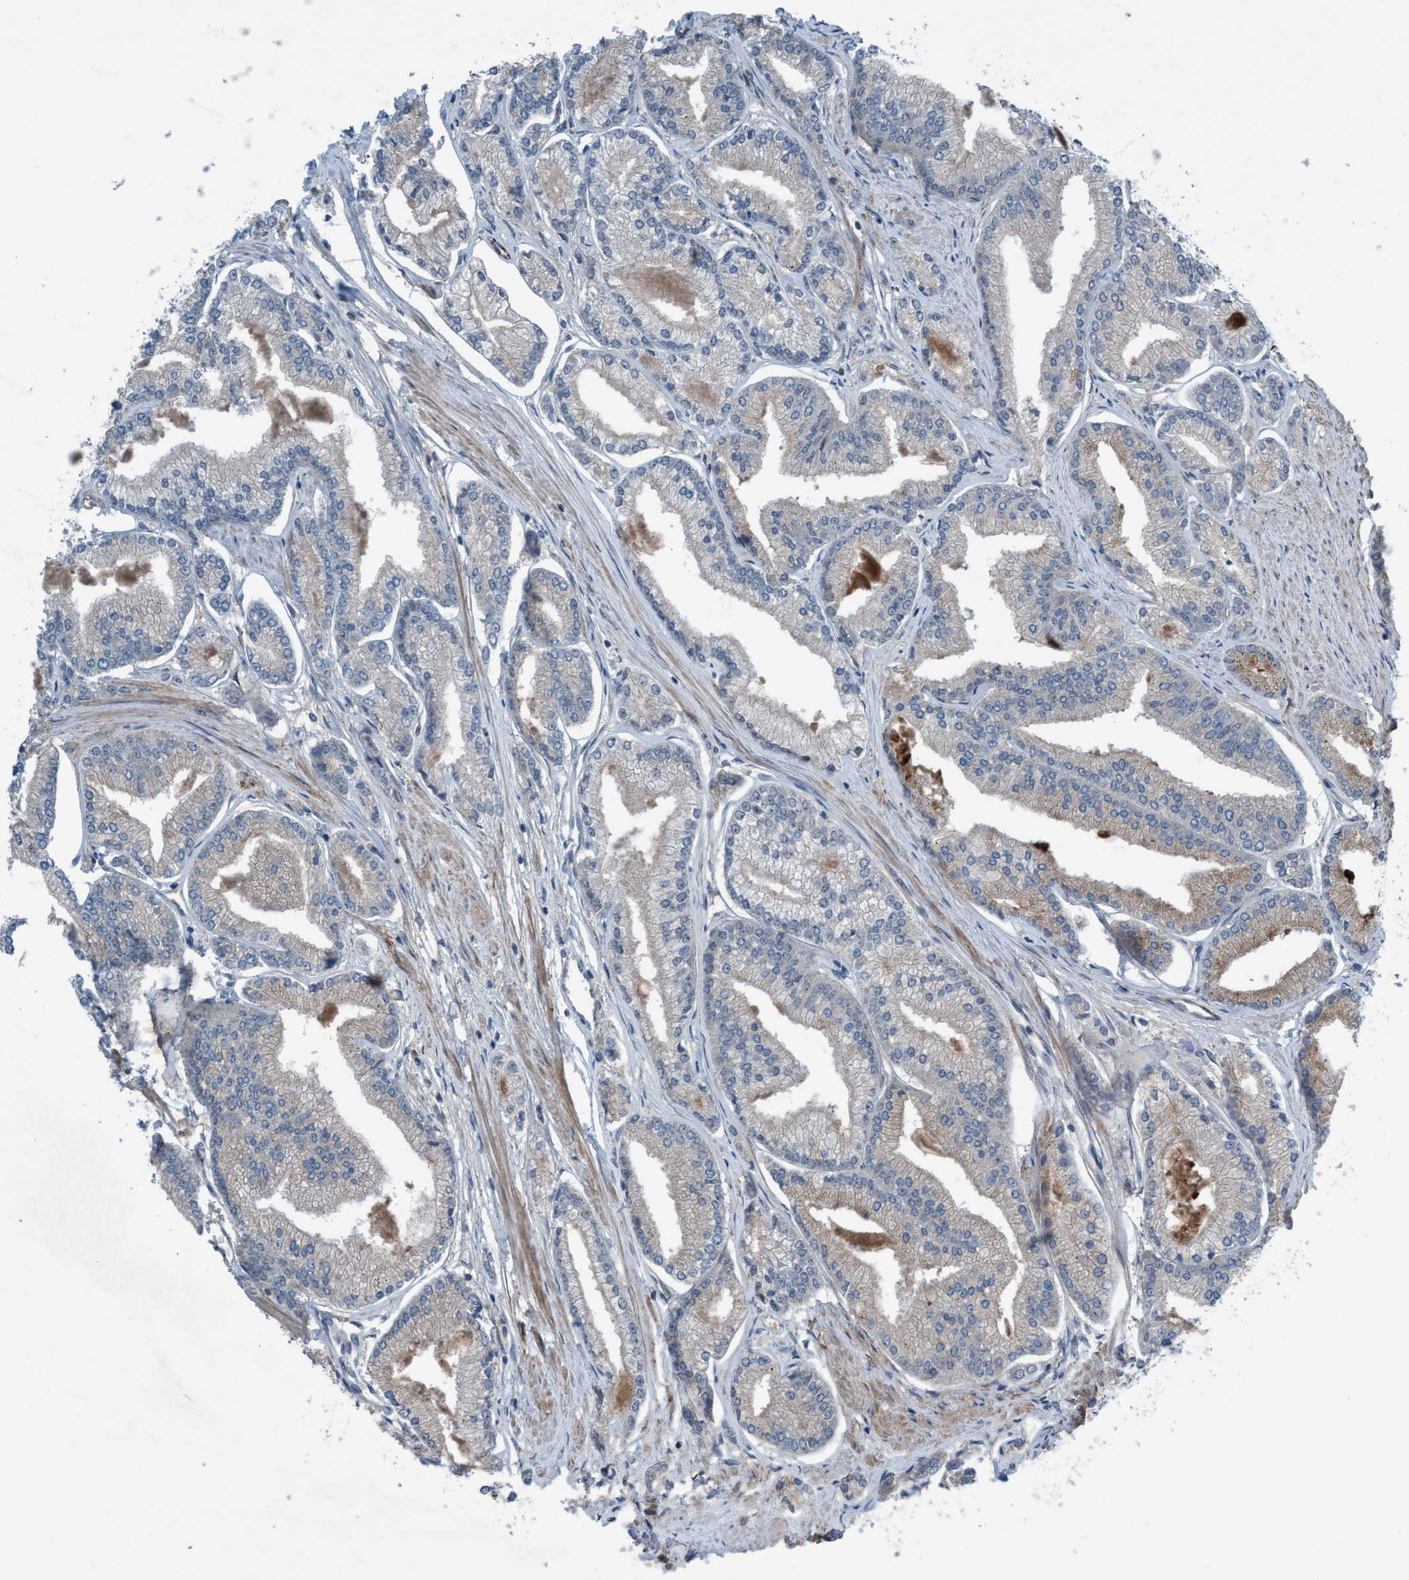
{"staining": {"intensity": "weak", "quantity": "<25%", "location": "cytoplasmic/membranous"}, "tissue": "prostate cancer", "cell_type": "Tumor cells", "image_type": "cancer", "snomed": [{"axis": "morphology", "description": "Adenocarcinoma, Low grade"}, {"axis": "topography", "description": "Prostate"}], "caption": "Immunohistochemistry (IHC) of adenocarcinoma (low-grade) (prostate) reveals no staining in tumor cells.", "gene": "NISCH", "patient": {"sex": "male", "age": 52}}